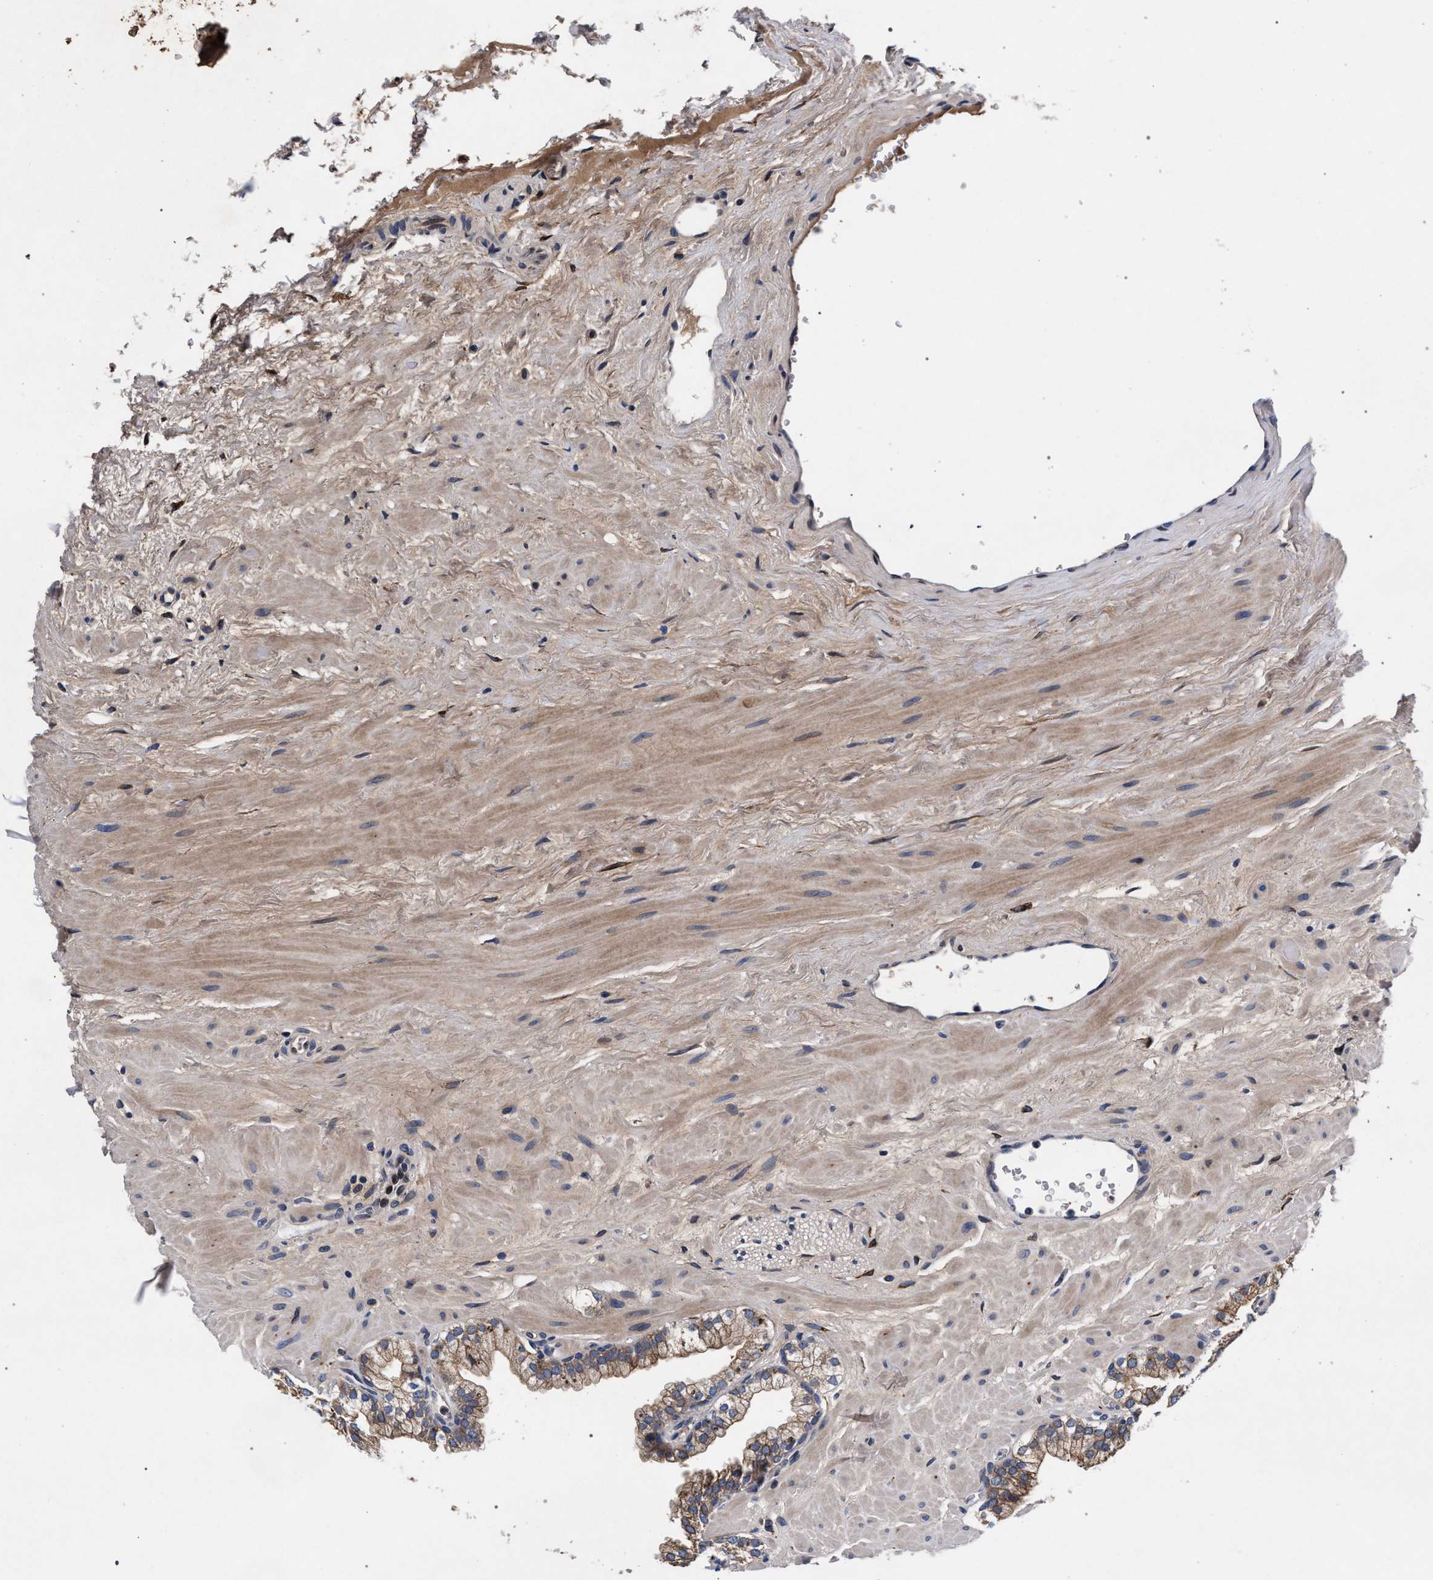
{"staining": {"intensity": "moderate", "quantity": ">75%", "location": "cytoplasmic/membranous"}, "tissue": "prostate", "cell_type": "Glandular cells", "image_type": "normal", "snomed": [{"axis": "morphology", "description": "Normal tissue, NOS"}, {"axis": "morphology", "description": "Urothelial carcinoma, Low grade"}, {"axis": "topography", "description": "Urinary bladder"}, {"axis": "topography", "description": "Prostate"}], "caption": "Immunohistochemical staining of normal human prostate exhibits medium levels of moderate cytoplasmic/membranous staining in about >75% of glandular cells. The staining was performed using DAB (3,3'-diaminobenzidine) to visualize the protein expression in brown, while the nuclei were stained in blue with hematoxylin (Magnification: 20x).", "gene": "NEK7", "patient": {"sex": "male", "age": 60}}